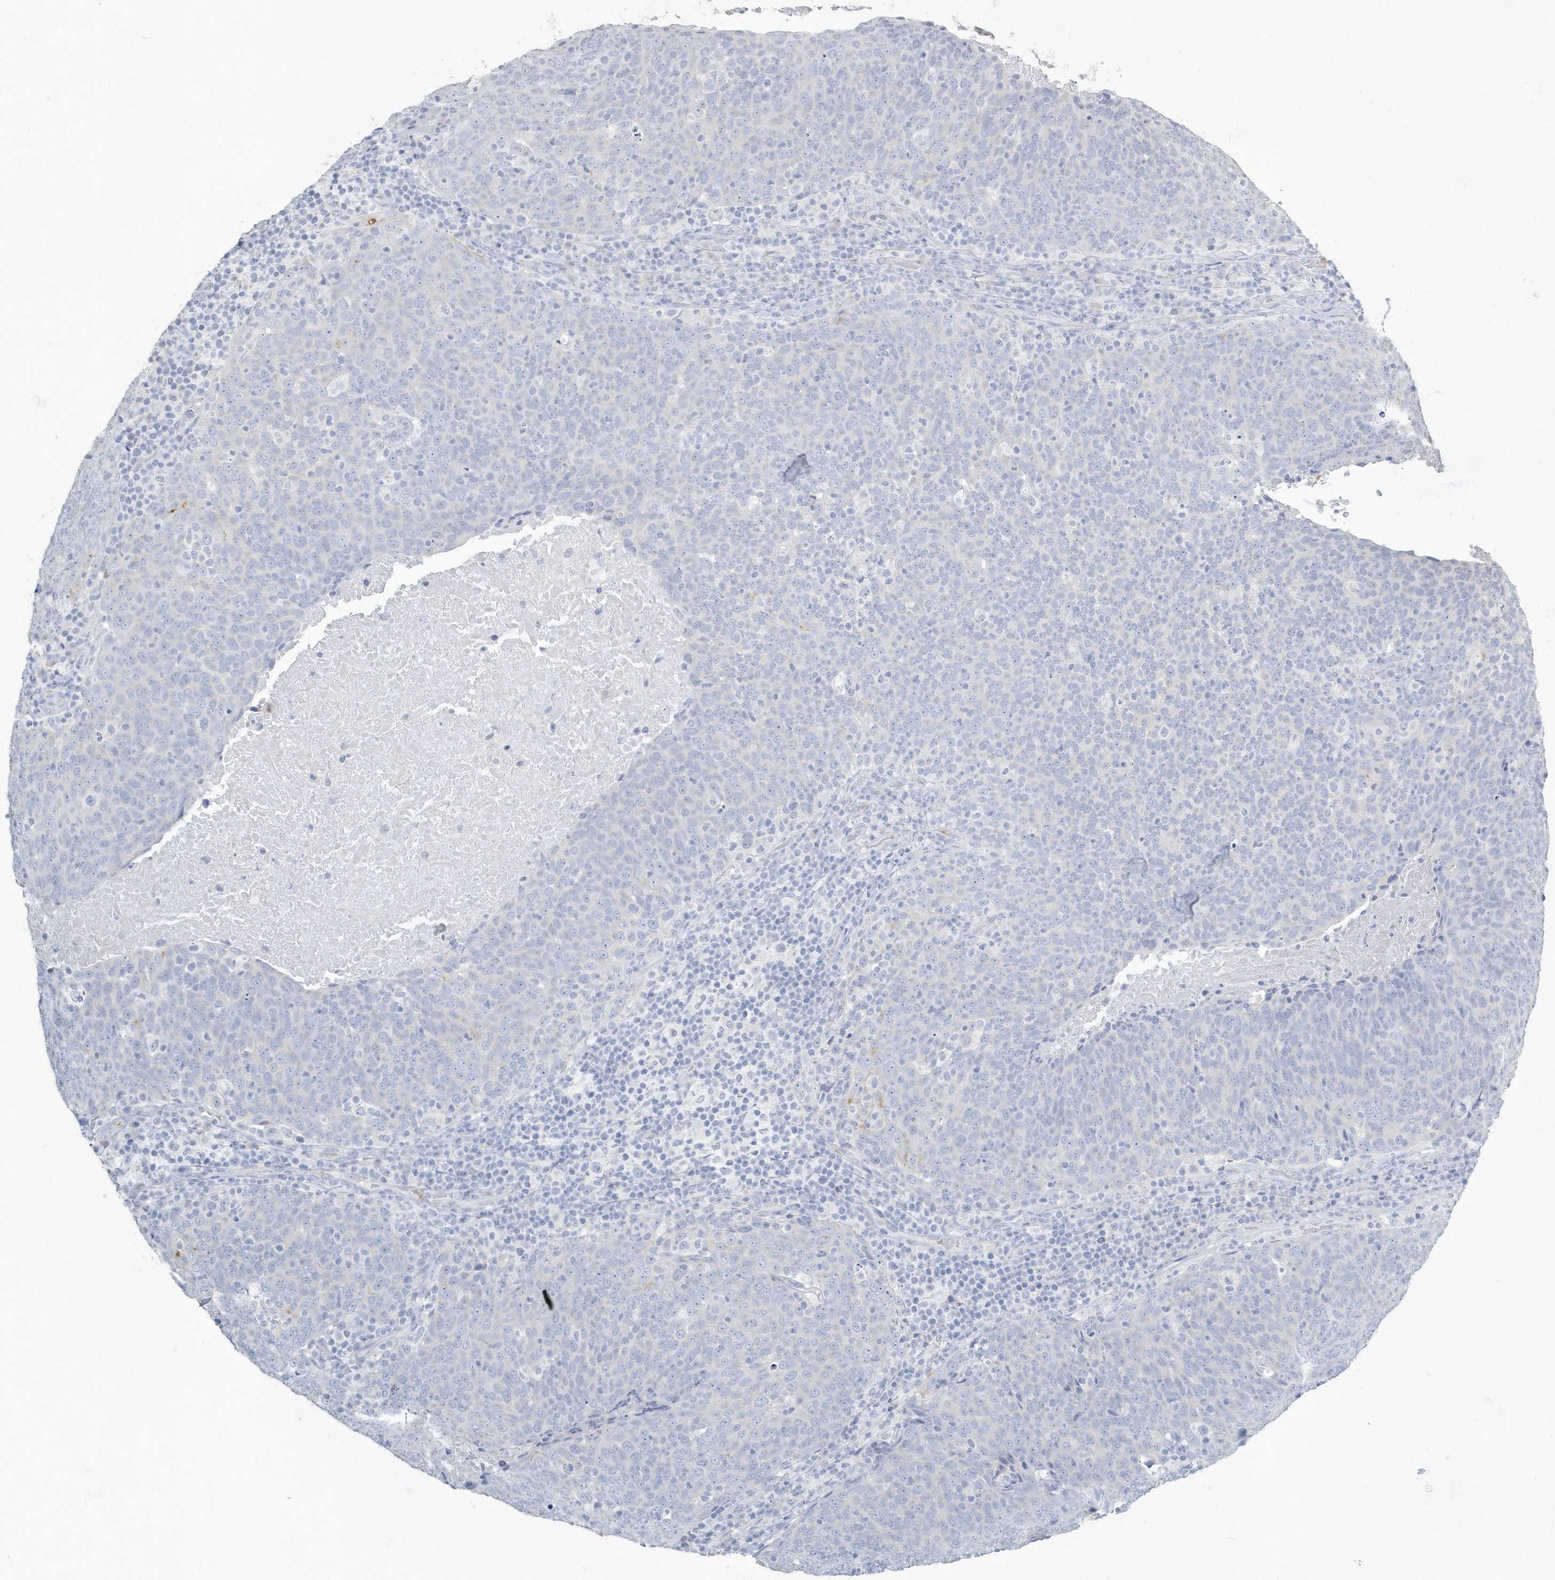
{"staining": {"intensity": "negative", "quantity": "none", "location": "none"}, "tissue": "head and neck cancer", "cell_type": "Tumor cells", "image_type": "cancer", "snomed": [{"axis": "morphology", "description": "Squamous cell carcinoma, NOS"}, {"axis": "morphology", "description": "Squamous cell carcinoma, metastatic, NOS"}, {"axis": "topography", "description": "Lymph node"}, {"axis": "topography", "description": "Head-Neck"}], "caption": "Tumor cells show no significant positivity in squamous cell carcinoma (head and neck).", "gene": "MYOT", "patient": {"sex": "male", "age": 62}}